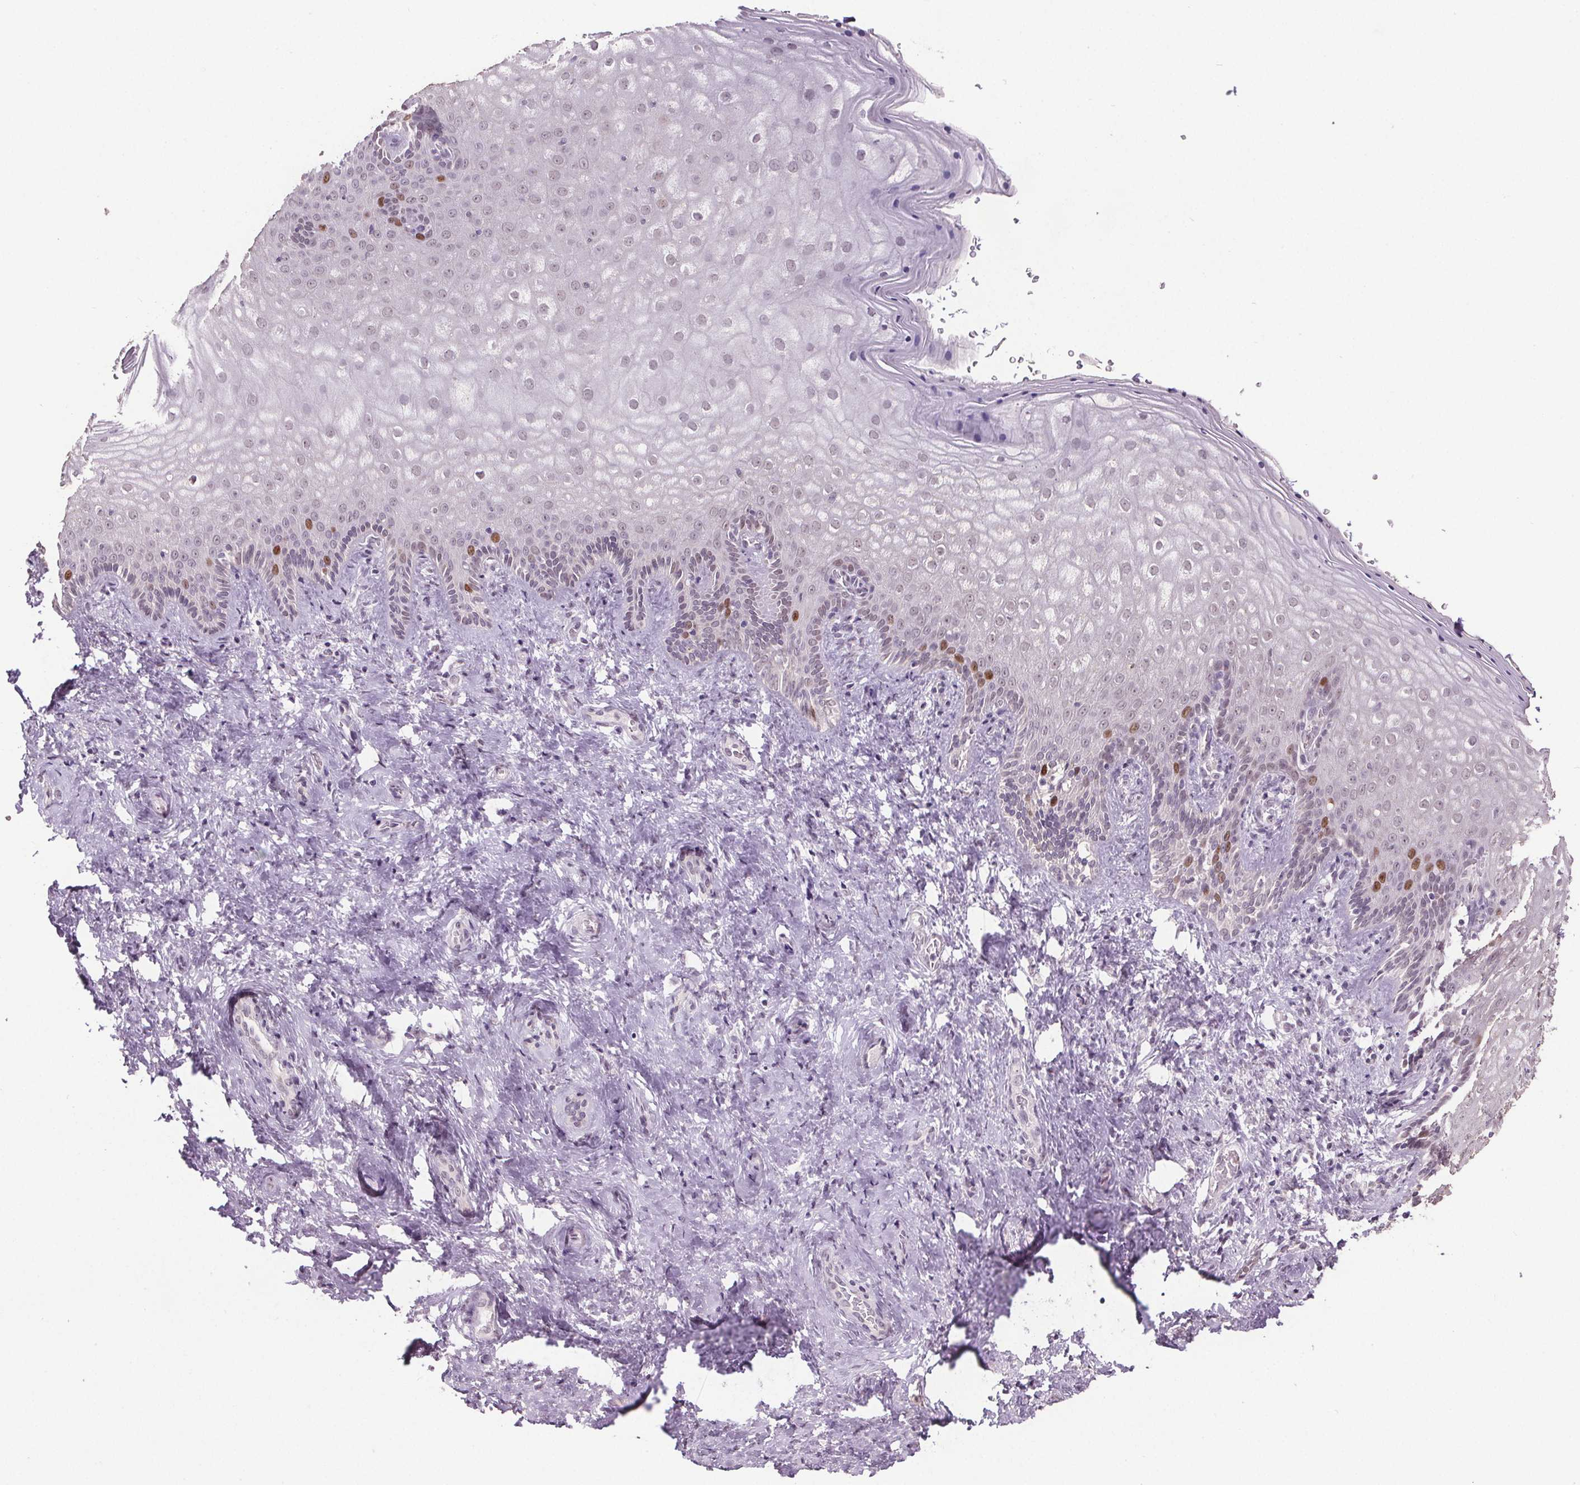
{"staining": {"intensity": "moderate", "quantity": "<25%", "location": "nuclear"}, "tissue": "vagina", "cell_type": "Squamous epithelial cells", "image_type": "normal", "snomed": [{"axis": "morphology", "description": "Normal tissue, NOS"}, {"axis": "topography", "description": "Vagina"}], "caption": "IHC (DAB (3,3'-diaminobenzidine)) staining of normal human vagina shows moderate nuclear protein staining in about <25% of squamous epithelial cells.", "gene": "CENPF", "patient": {"sex": "female", "age": 42}}